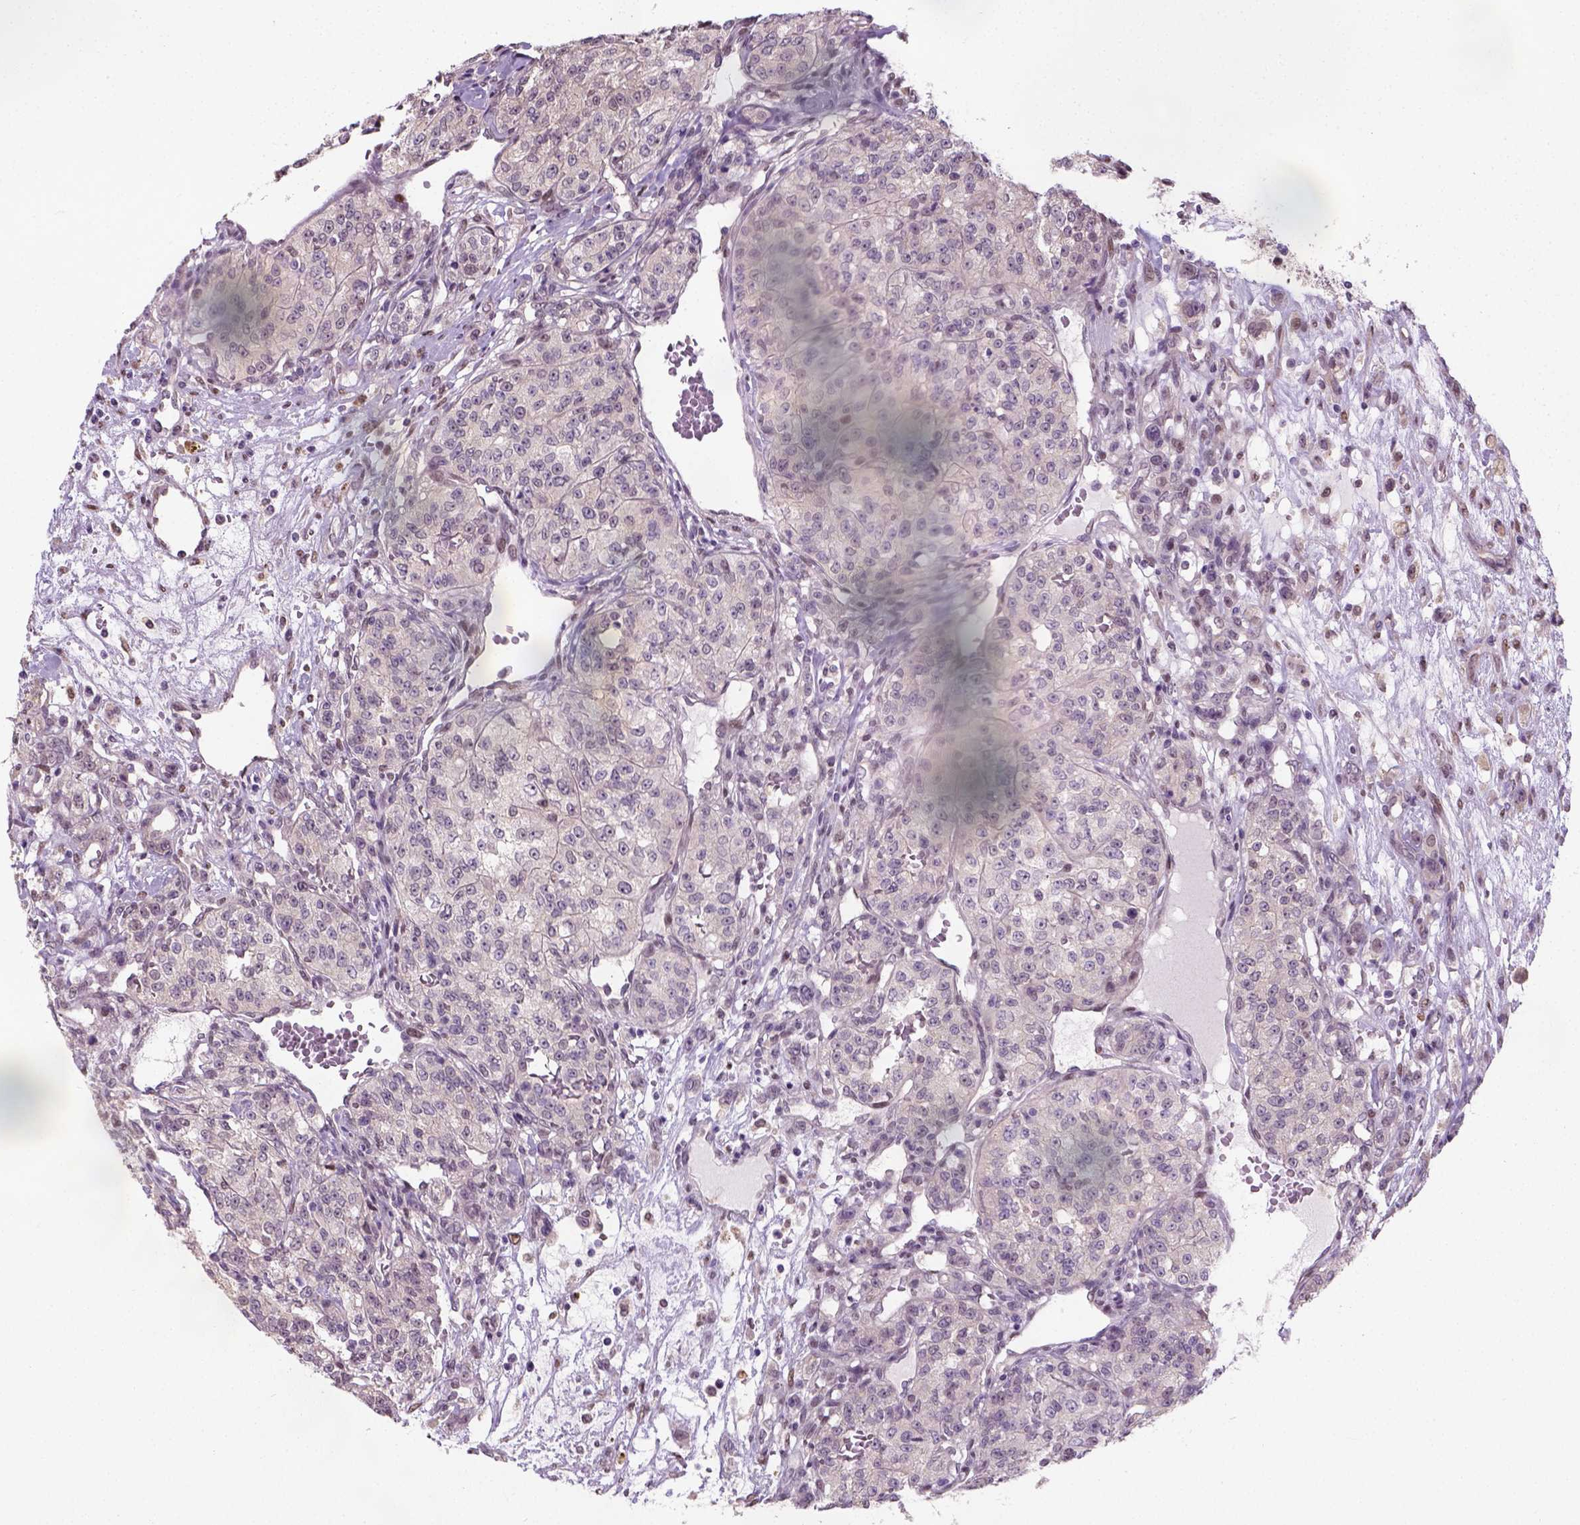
{"staining": {"intensity": "negative", "quantity": "none", "location": "none"}, "tissue": "renal cancer", "cell_type": "Tumor cells", "image_type": "cancer", "snomed": [{"axis": "morphology", "description": "Adenocarcinoma, NOS"}, {"axis": "topography", "description": "Kidney"}], "caption": "This is an immunohistochemistry (IHC) histopathology image of human adenocarcinoma (renal). There is no positivity in tumor cells.", "gene": "C1orf112", "patient": {"sex": "female", "age": 63}}